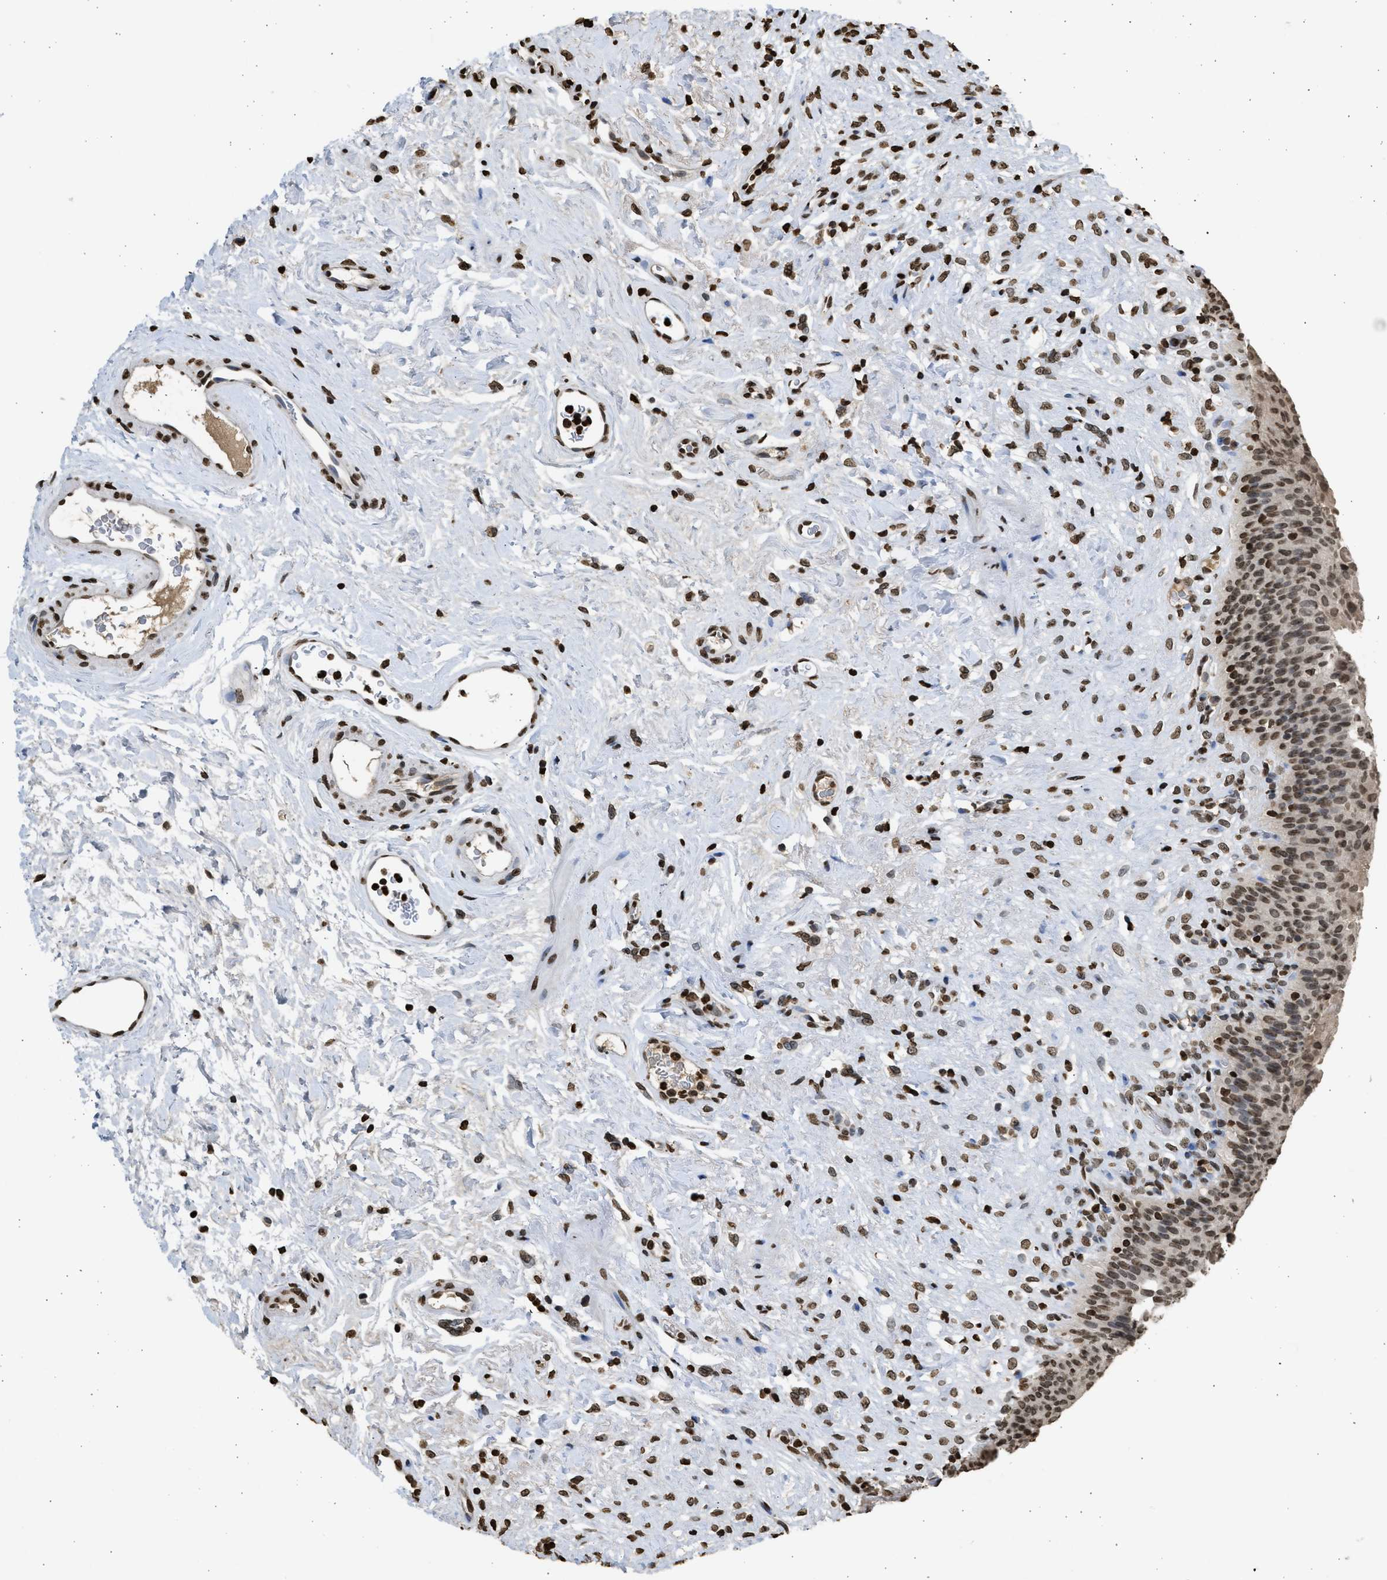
{"staining": {"intensity": "strong", "quantity": ">75%", "location": "nuclear"}, "tissue": "urinary bladder", "cell_type": "Urothelial cells", "image_type": "normal", "snomed": [{"axis": "morphology", "description": "Normal tissue, NOS"}, {"axis": "topography", "description": "Urinary bladder"}], "caption": "Benign urinary bladder displays strong nuclear expression in approximately >75% of urothelial cells, visualized by immunohistochemistry. Using DAB (3,3'-diaminobenzidine) (brown) and hematoxylin (blue) stains, captured at high magnification using brightfield microscopy.", "gene": "RRAGC", "patient": {"sex": "female", "age": 79}}